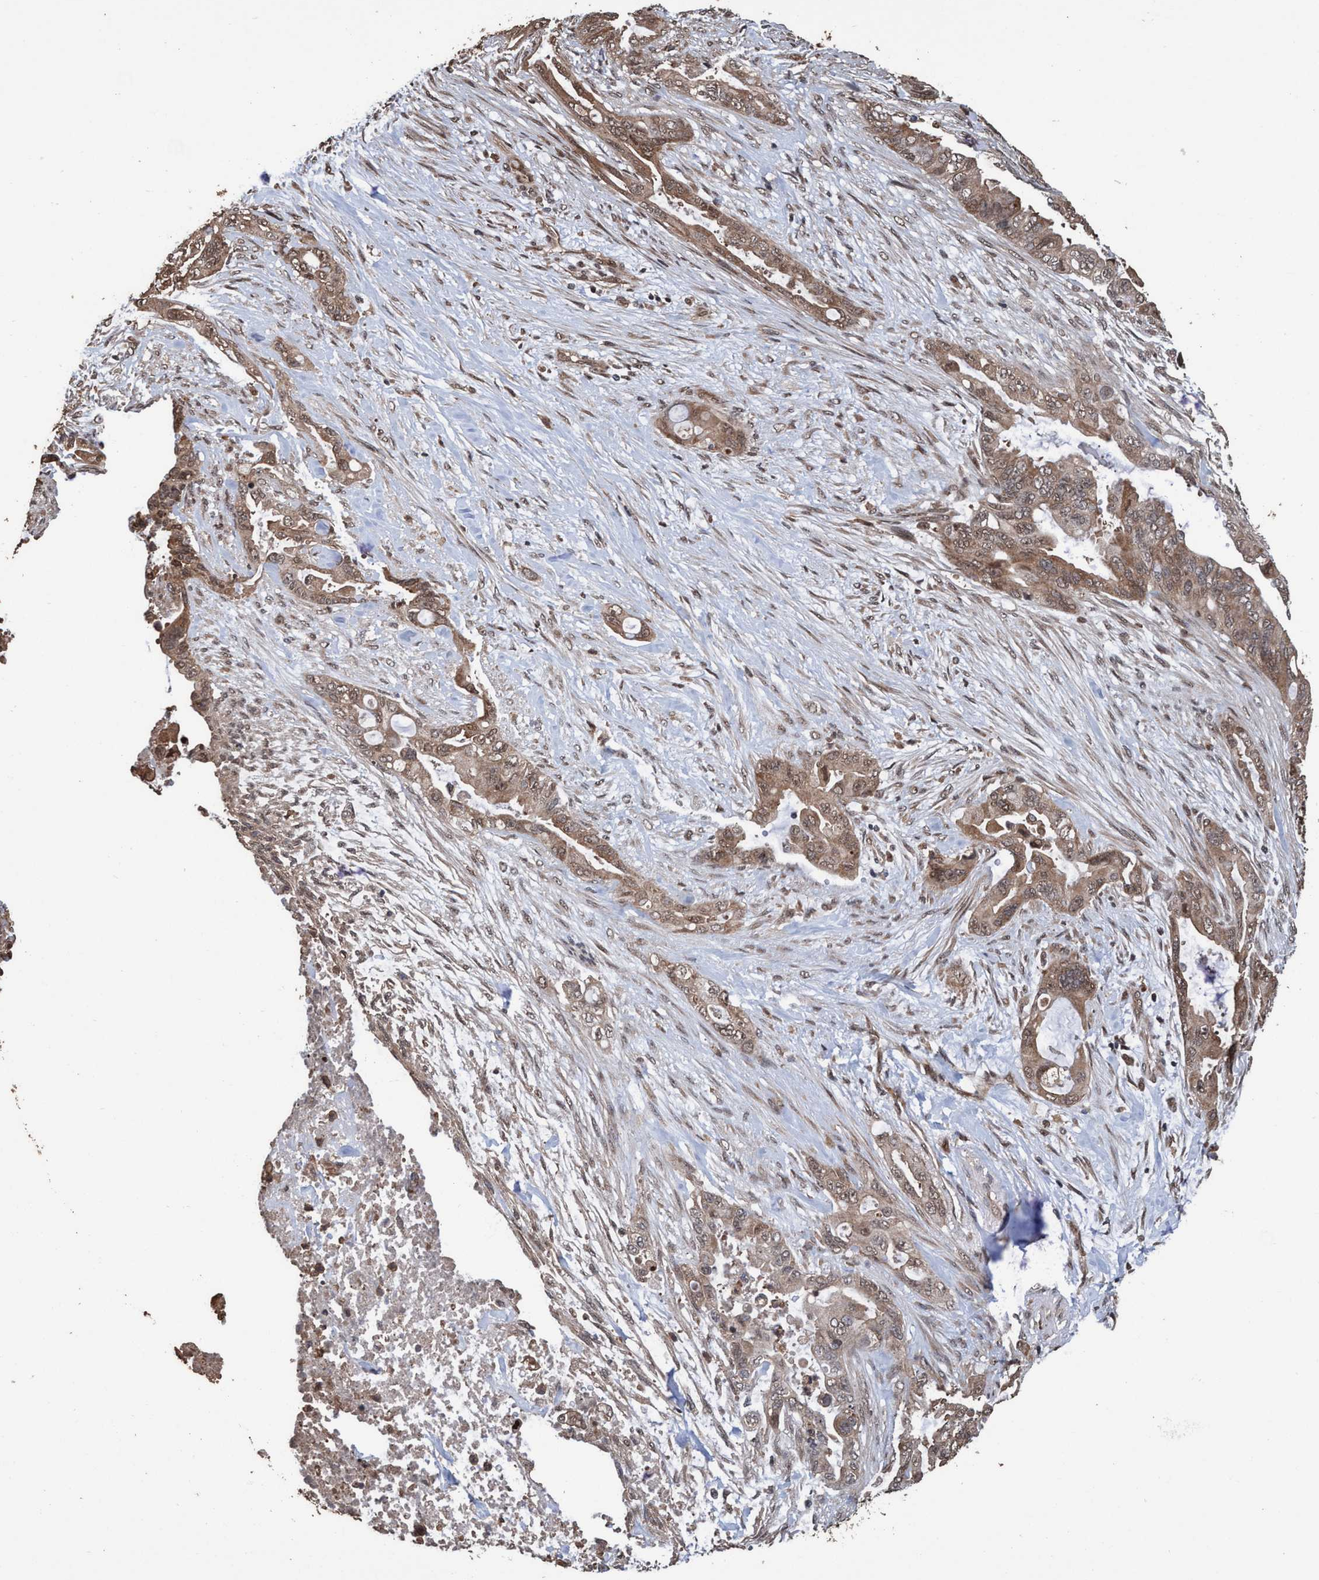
{"staining": {"intensity": "moderate", "quantity": ">75%", "location": "cytoplasmic/membranous,nuclear"}, "tissue": "pancreatic cancer", "cell_type": "Tumor cells", "image_type": "cancer", "snomed": [{"axis": "morphology", "description": "Adenocarcinoma, NOS"}, {"axis": "topography", "description": "Pancreas"}], "caption": "Pancreatic adenocarcinoma was stained to show a protein in brown. There is medium levels of moderate cytoplasmic/membranous and nuclear staining in approximately >75% of tumor cells.", "gene": "TRPC7", "patient": {"sex": "male", "age": 70}}